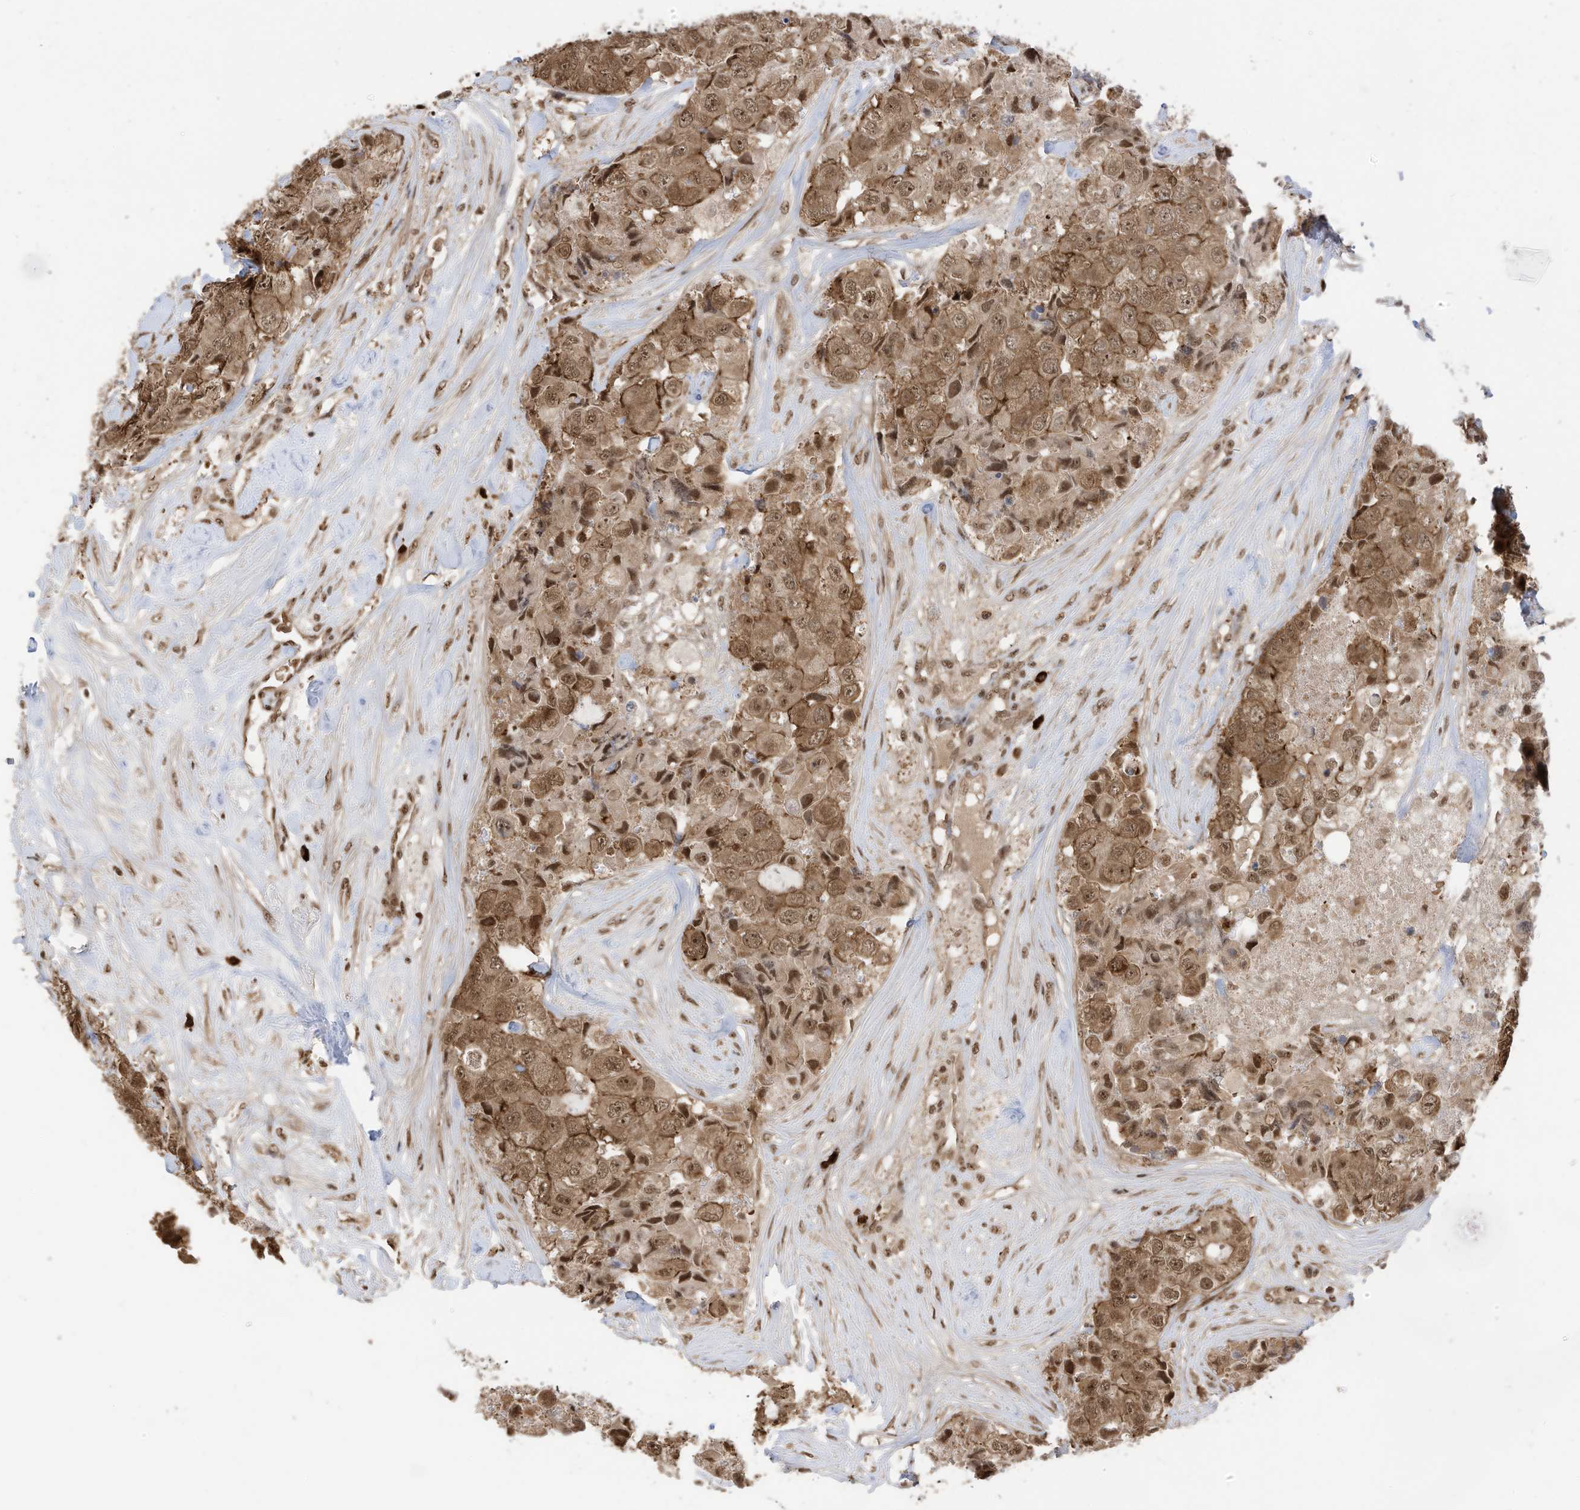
{"staining": {"intensity": "moderate", "quantity": ">75%", "location": "cytoplasmic/membranous,nuclear"}, "tissue": "breast cancer", "cell_type": "Tumor cells", "image_type": "cancer", "snomed": [{"axis": "morphology", "description": "Duct carcinoma"}, {"axis": "topography", "description": "Breast"}], "caption": "High-power microscopy captured an immunohistochemistry (IHC) histopathology image of breast cancer, revealing moderate cytoplasmic/membranous and nuclear positivity in about >75% of tumor cells. (DAB (3,3'-diaminobenzidine) IHC, brown staining for protein, blue staining for nuclei).", "gene": "ZNF195", "patient": {"sex": "female", "age": 62}}